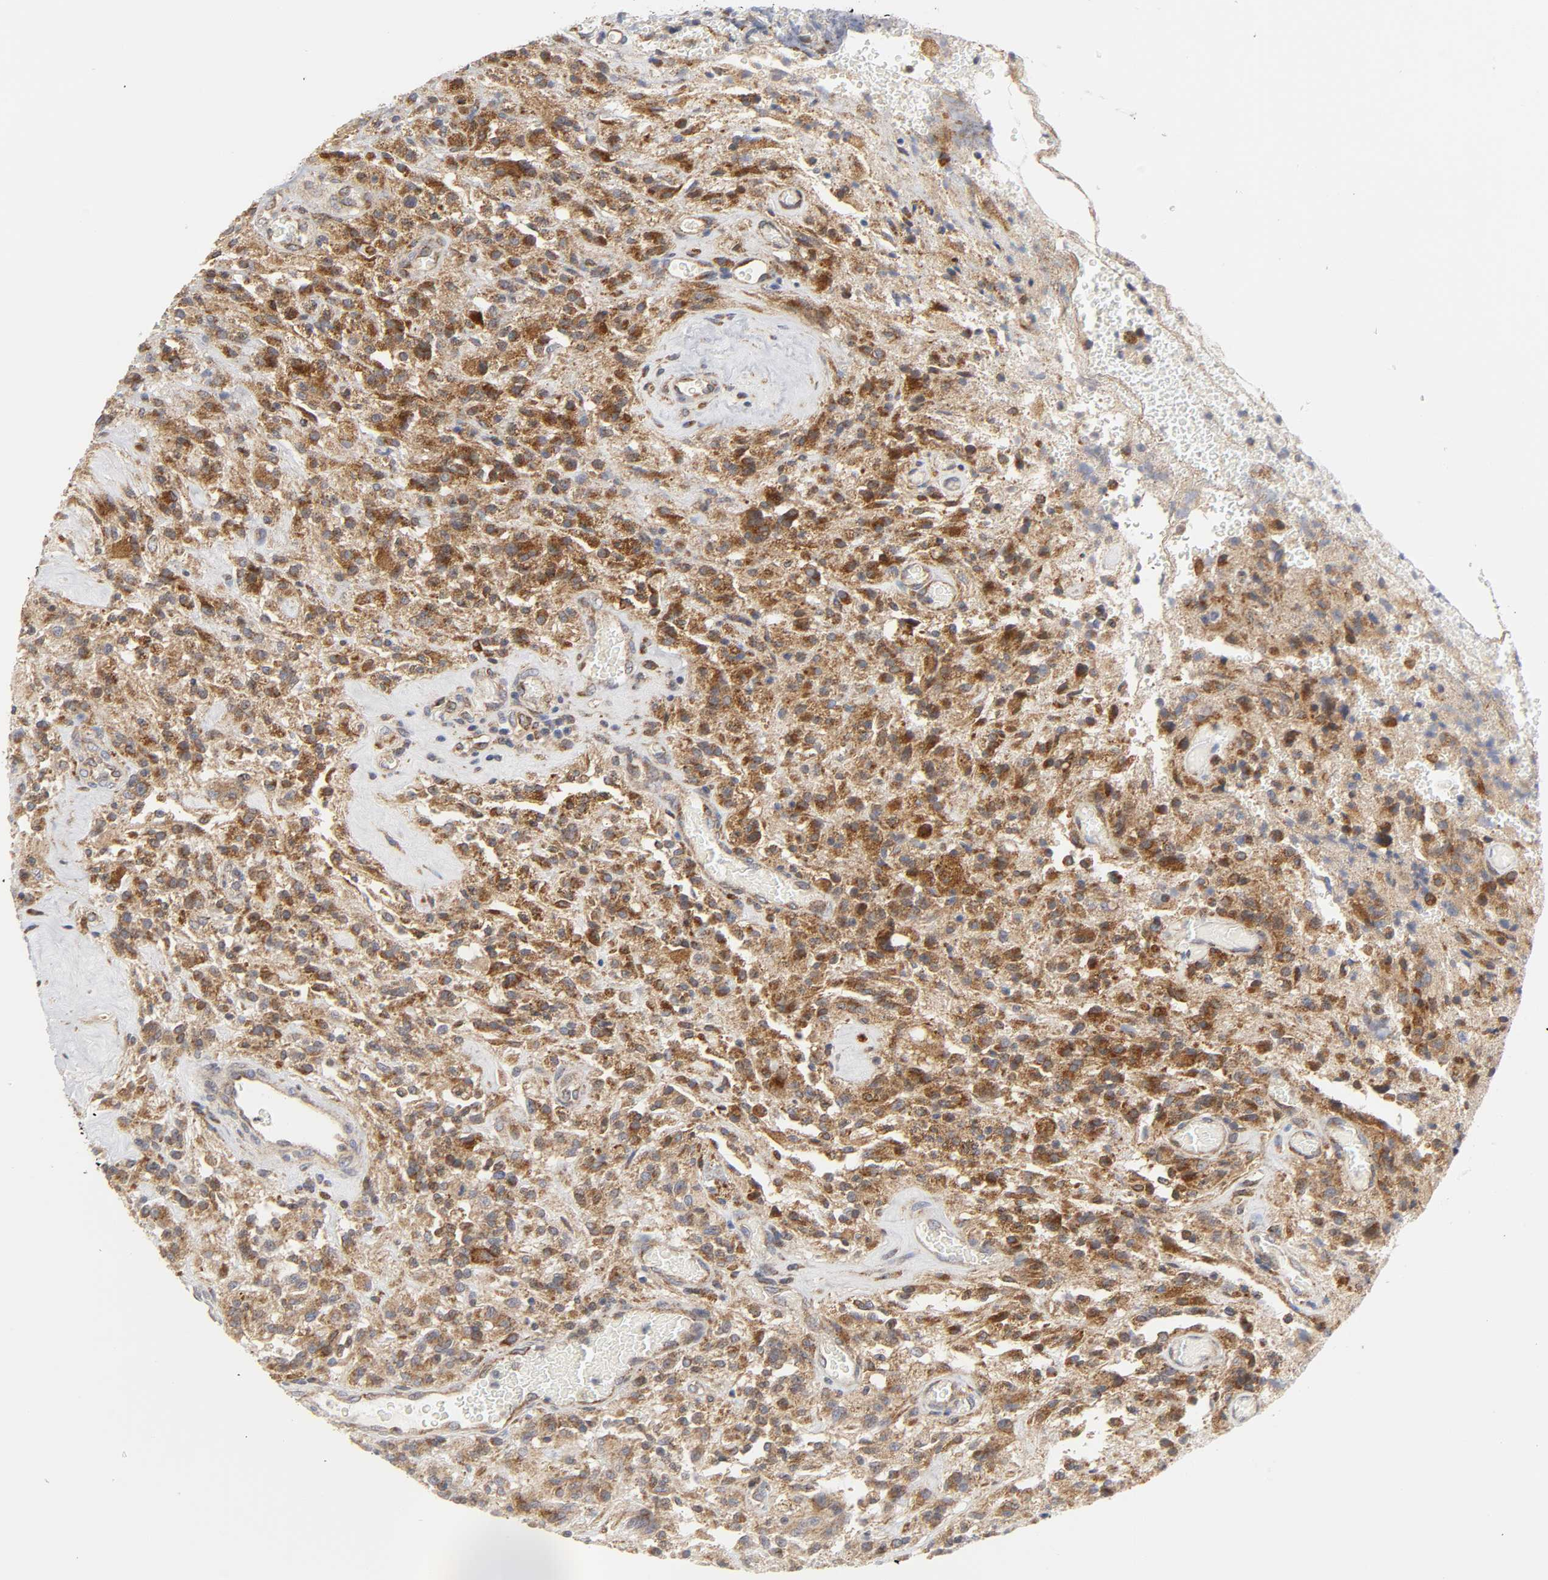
{"staining": {"intensity": "strong", "quantity": ">75%", "location": "cytoplasmic/membranous"}, "tissue": "glioma", "cell_type": "Tumor cells", "image_type": "cancer", "snomed": [{"axis": "morphology", "description": "Normal tissue, NOS"}, {"axis": "morphology", "description": "Glioma, malignant, High grade"}, {"axis": "topography", "description": "Cerebral cortex"}], "caption": "Brown immunohistochemical staining in human glioma shows strong cytoplasmic/membranous expression in approximately >75% of tumor cells.", "gene": "BAX", "patient": {"sex": "male", "age": 56}}